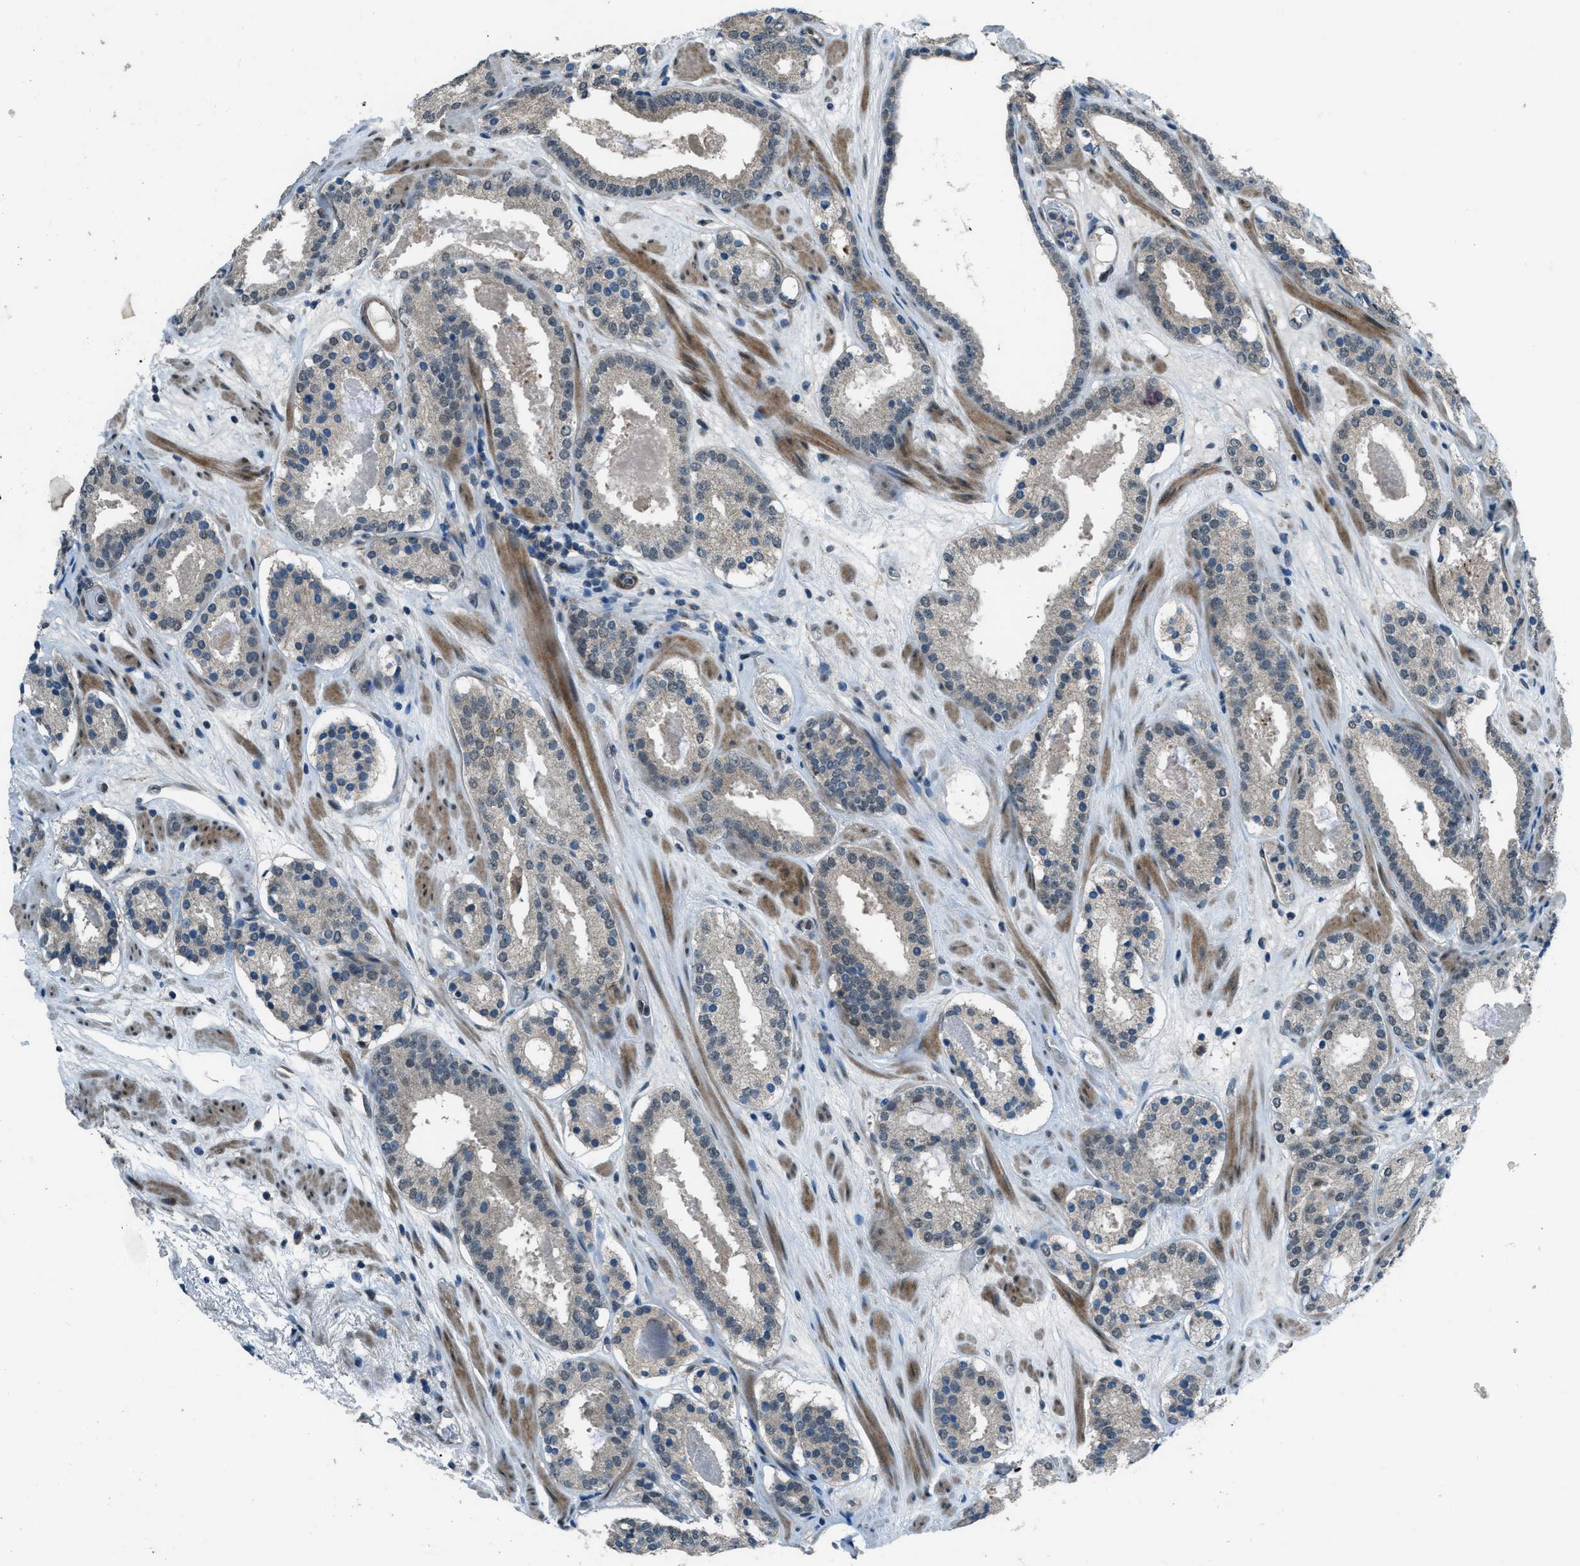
{"staining": {"intensity": "negative", "quantity": "none", "location": "none"}, "tissue": "prostate cancer", "cell_type": "Tumor cells", "image_type": "cancer", "snomed": [{"axis": "morphology", "description": "Adenocarcinoma, Low grade"}, {"axis": "topography", "description": "Prostate"}], "caption": "The immunohistochemistry (IHC) histopathology image has no significant staining in tumor cells of prostate cancer (low-grade adenocarcinoma) tissue.", "gene": "NPEPL1", "patient": {"sex": "male", "age": 69}}